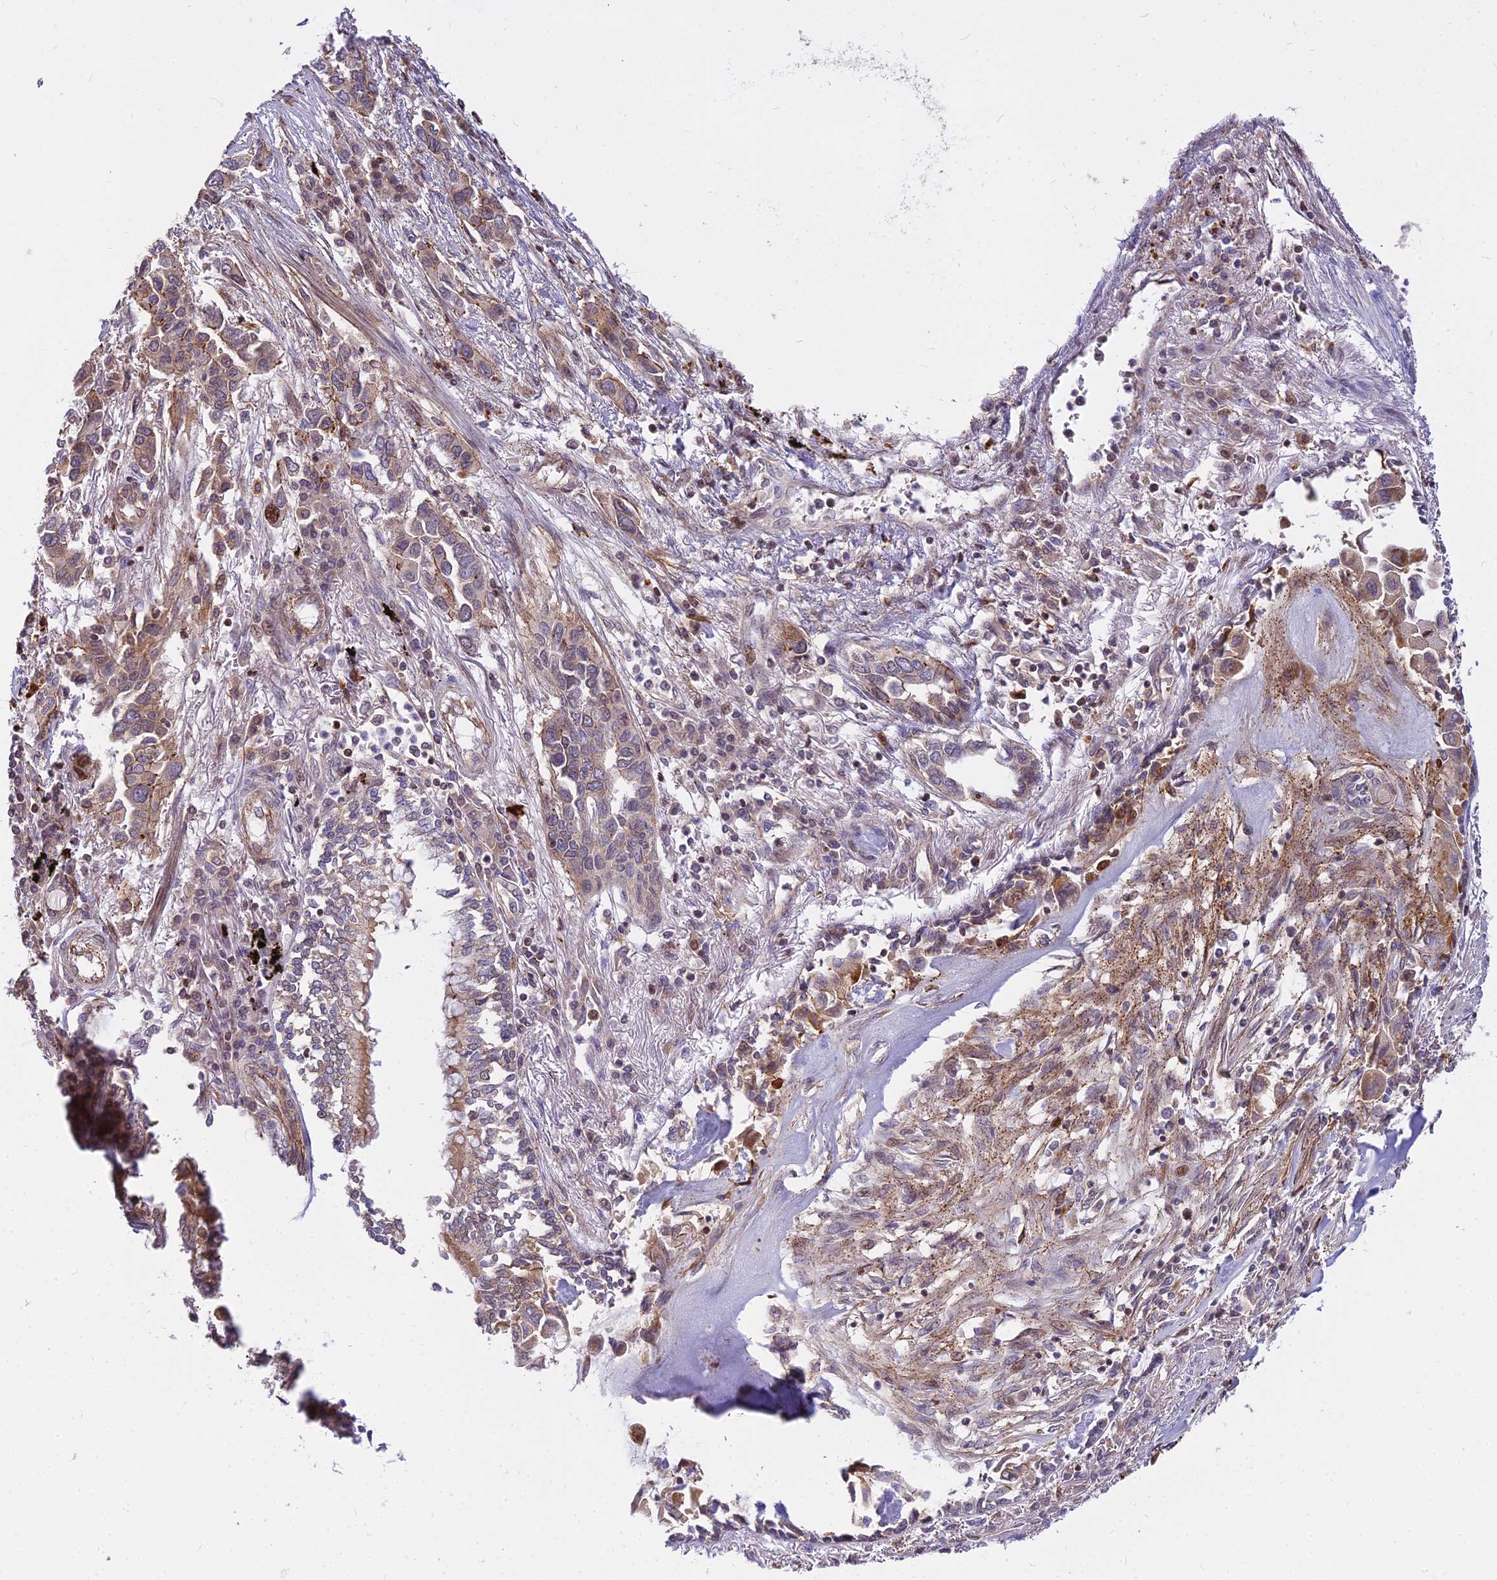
{"staining": {"intensity": "moderate", "quantity": "<25%", "location": "cytoplasmic/membranous"}, "tissue": "lung cancer", "cell_type": "Tumor cells", "image_type": "cancer", "snomed": [{"axis": "morphology", "description": "Adenocarcinoma, NOS"}, {"axis": "topography", "description": "Lung"}], "caption": "IHC image of human adenocarcinoma (lung) stained for a protein (brown), which exhibits low levels of moderate cytoplasmic/membranous staining in approximately <25% of tumor cells.", "gene": "GLYATL3", "patient": {"sex": "female", "age": 76}}